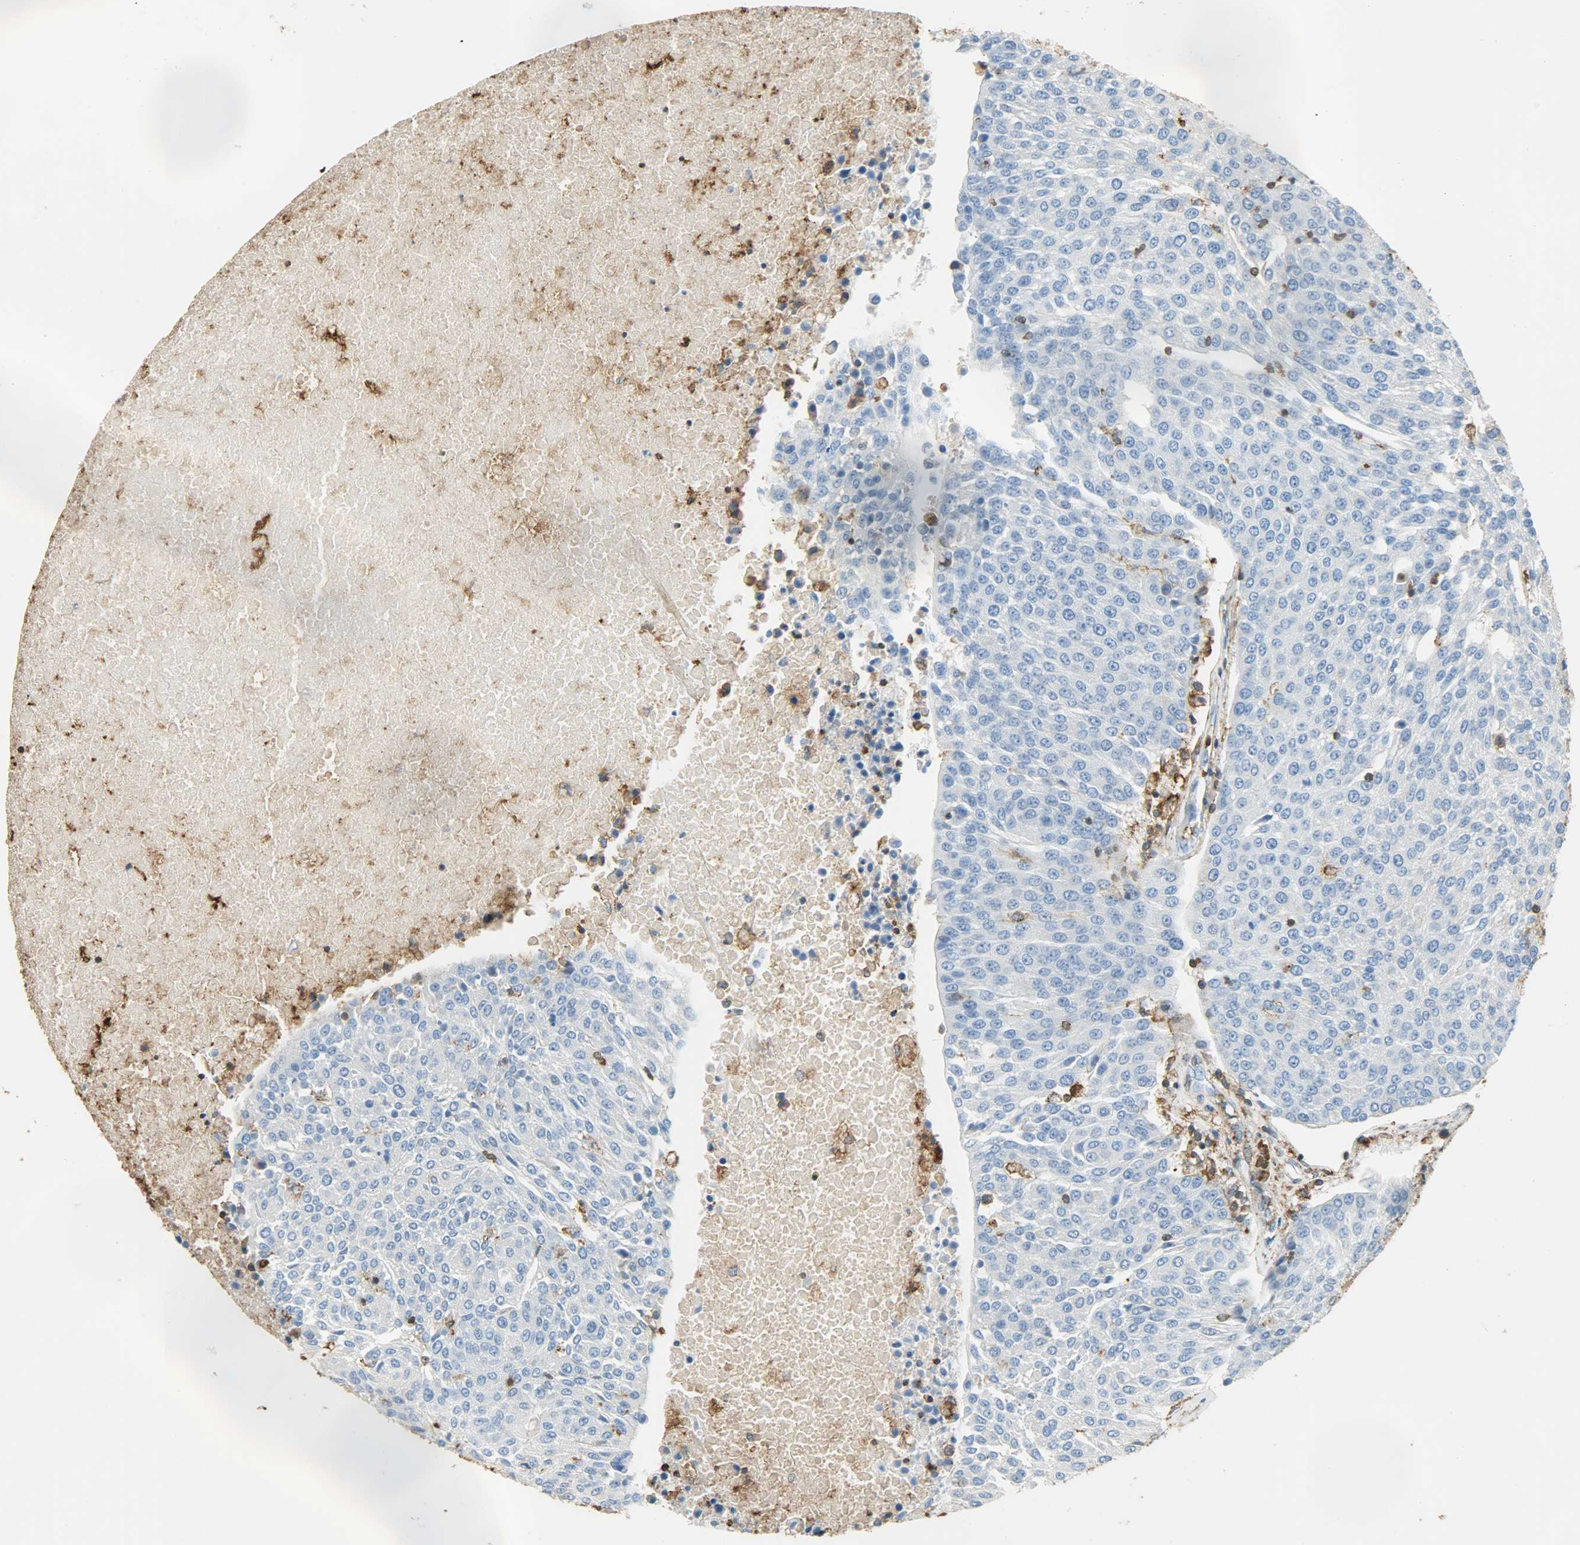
{"staining": {"intensity": "negative", "quantity": "none", "location": "none"}, "tissue": "urothelial cancer", "cell_type": "Tumor cells", "image_type": "cancer", "snomed": [{"axis": "morphology", "description": "Urothelial carcinoma, High grade"}, {"axis": "topography", "description": "Urinary bladder"}], "caption": "Tumor cells show no significant protein staining in urothelial cancer.", "gene": "ANXA6", "patient": {"sex": "female", "age": 85}}